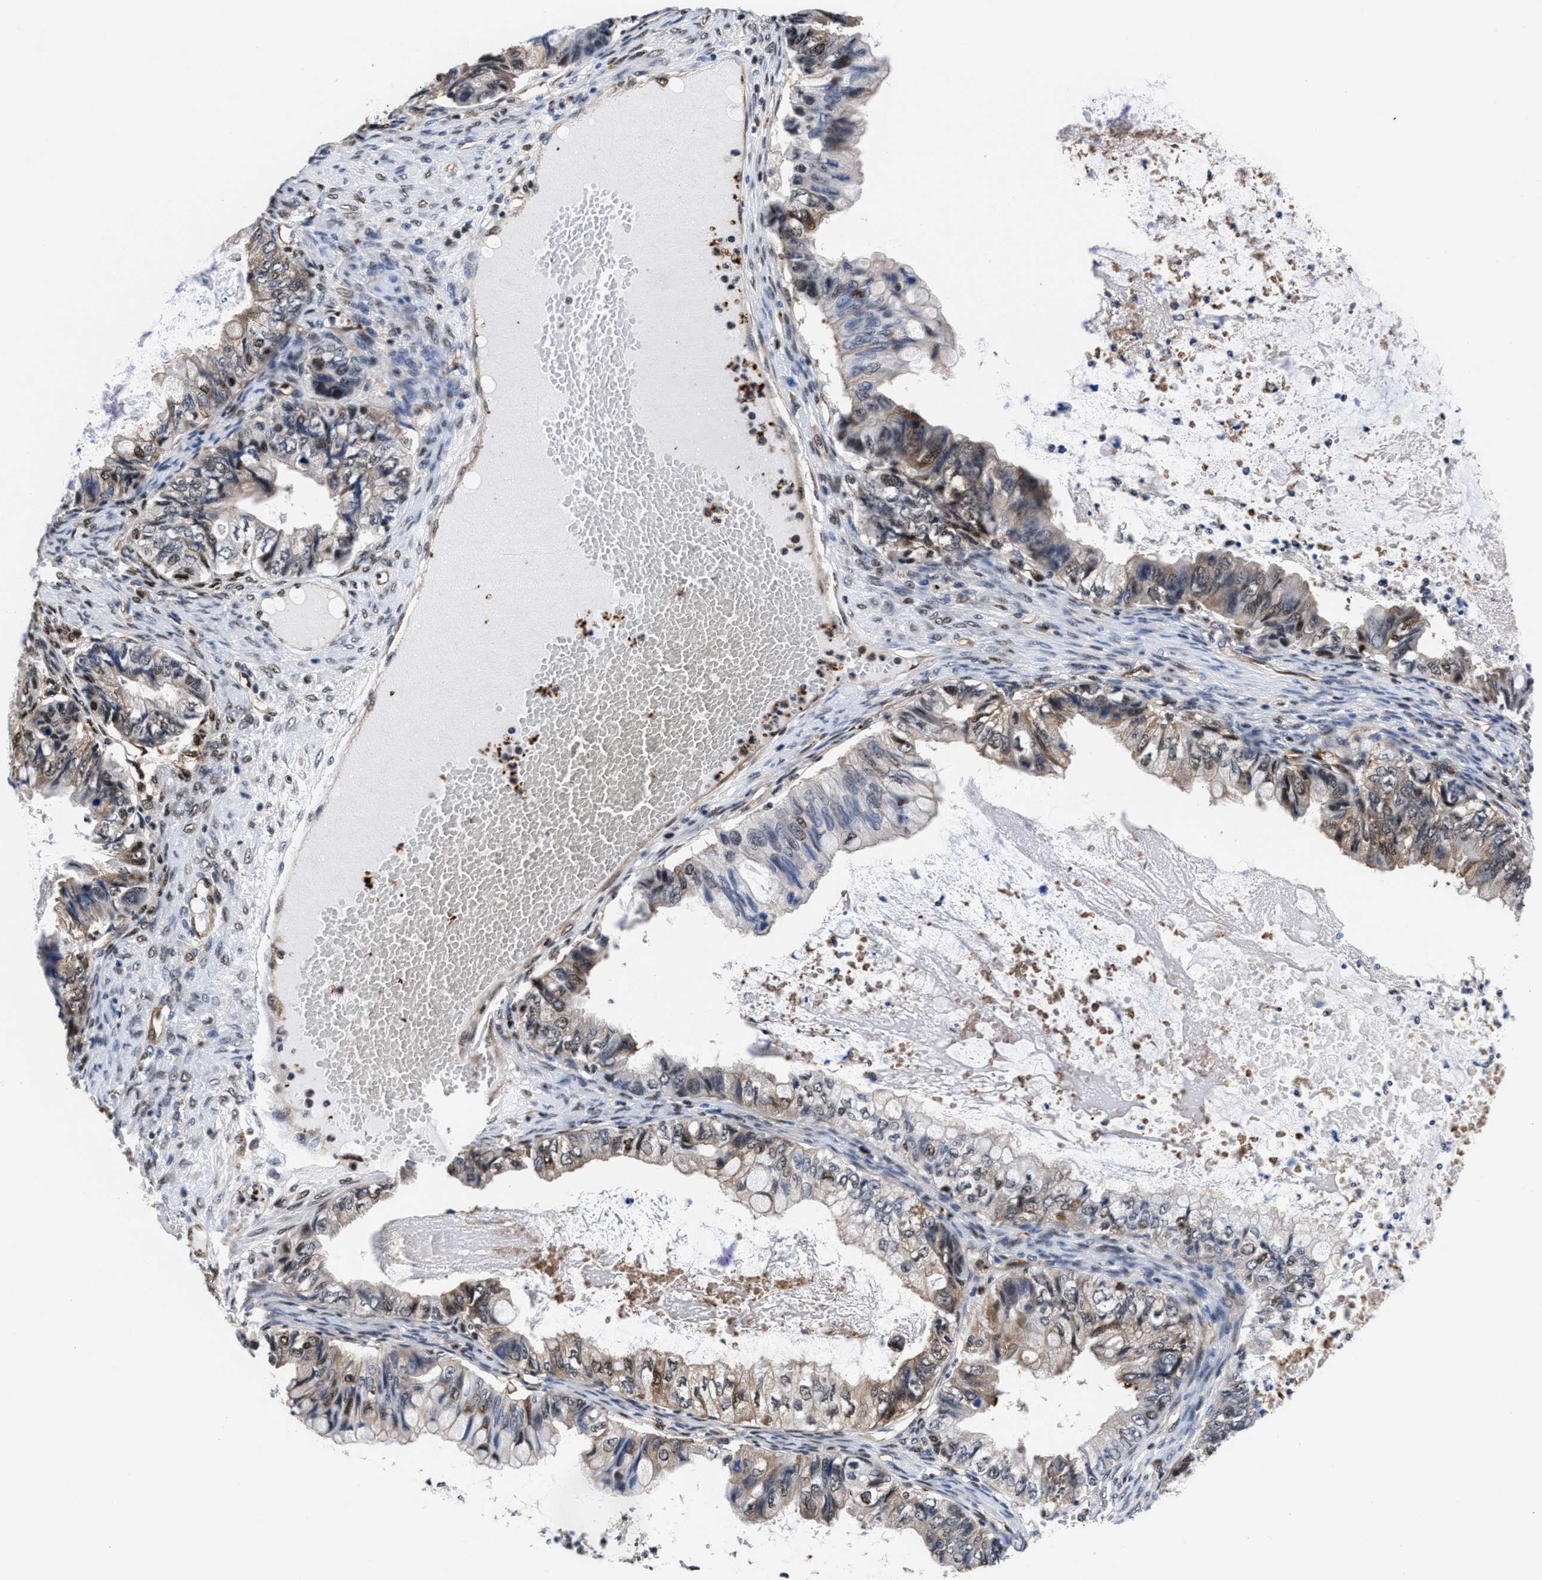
{"staining": {"intensity": "weak", "quantity": "25%-75%", "location": "cytoplasmic/membranous,nuclear"}, "tissue": "ovarian cancer", "cell_type": "Tumor cells", "image_type": "cancer", "snomed": [{"axis": "morphology", "description": "Cystadenocarcinoma, mucinous, NOS"}, {"axis": "topography", "description": "Ovary"}], "caption": "There is low levels of weak cytoplasmic/membranous and nuclear positivity in tumor cells of ovarian cancer (mucinous cystadenocarcinoma), as demonstrated by immunohistochemical staining (brown color).", "gene": "ACLY", "patient": {"sex": "female", "age": 80}}